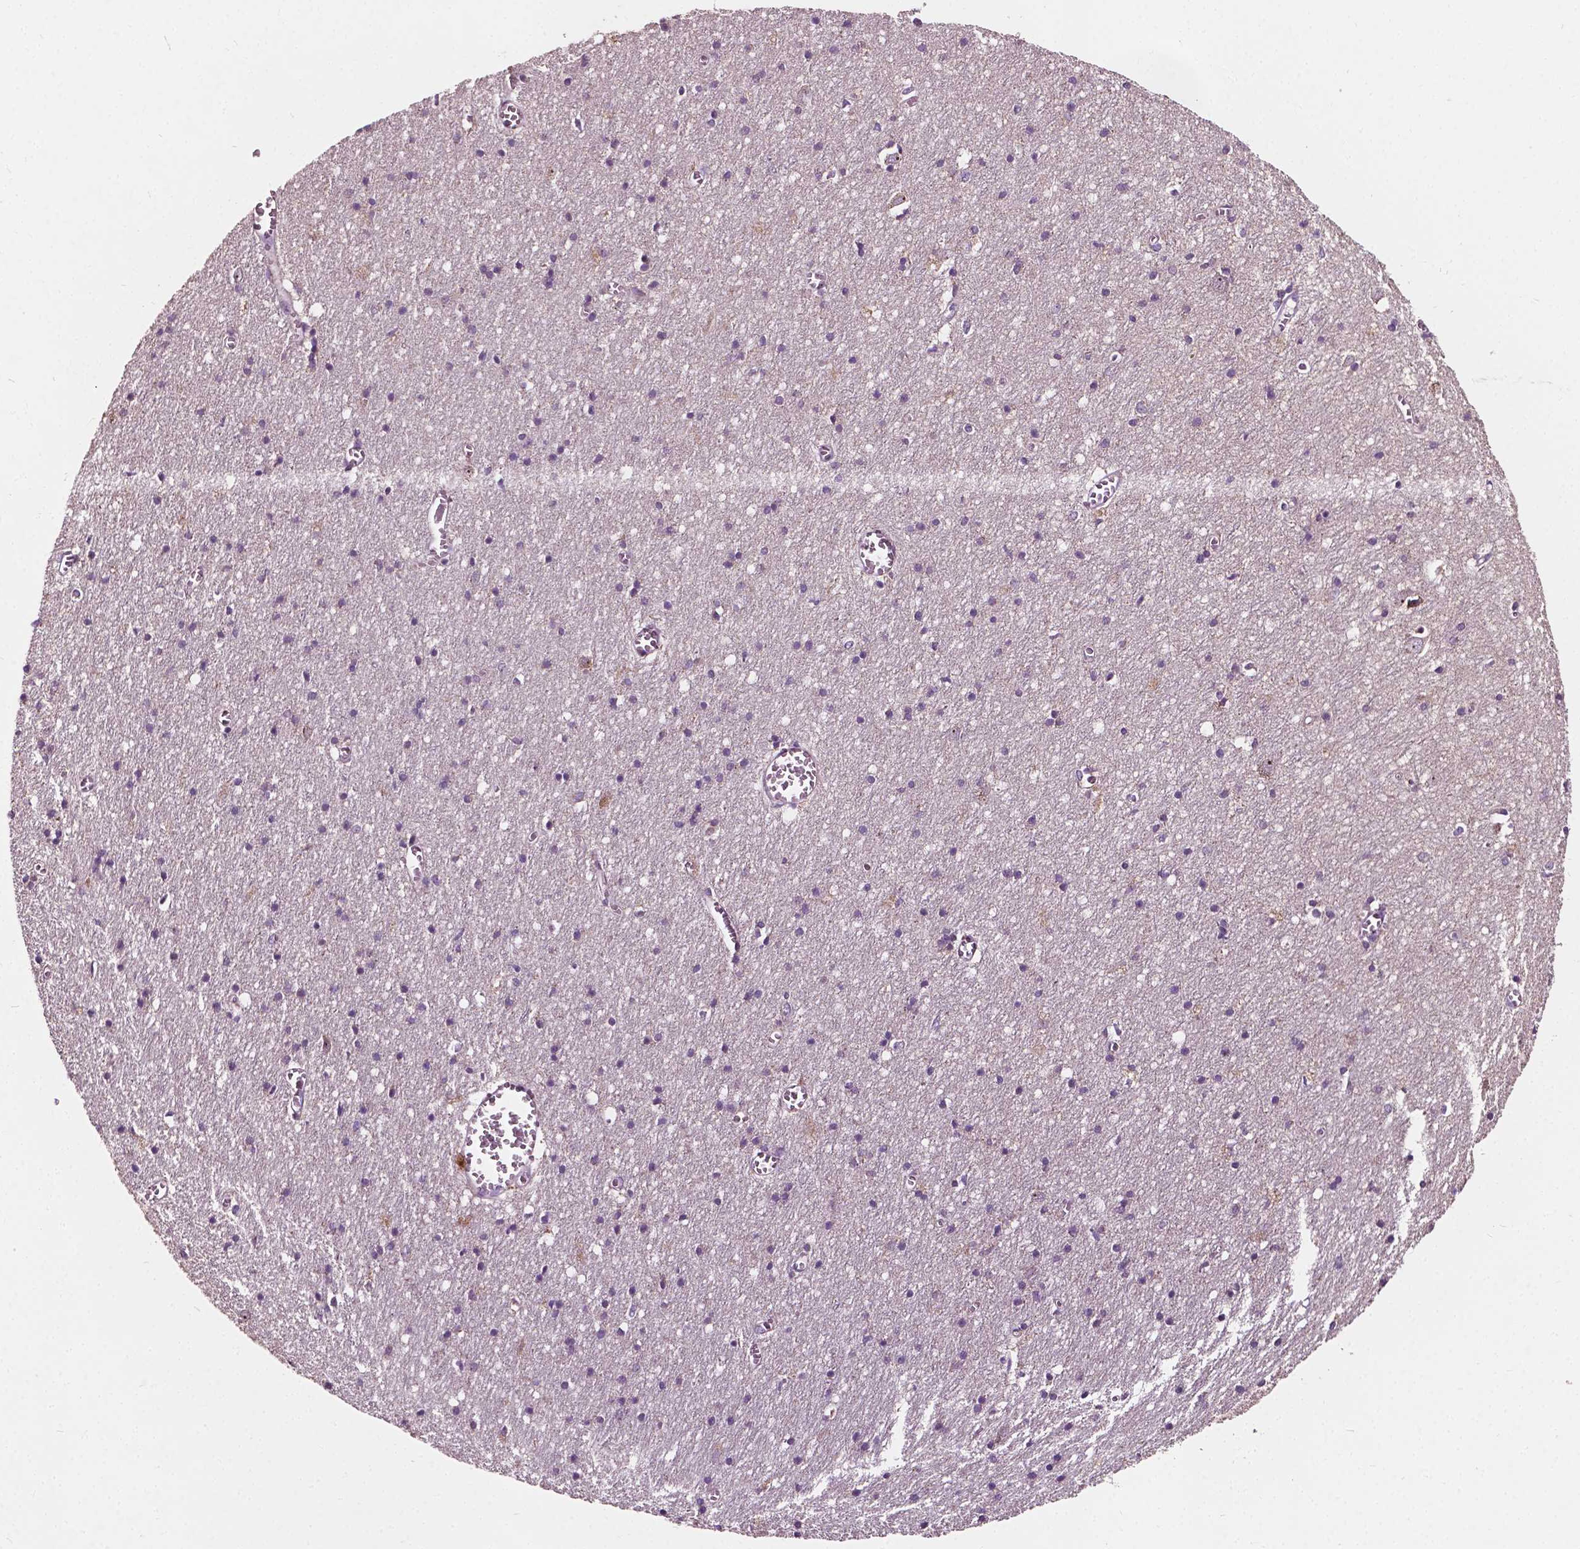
{"staining": {"intensity": "negative", "quantity": "none", "location": "none"}, "tissue": "cerebral cortex", "cell_type": "Endothelial cells", "image_type": "normal", "snomed": [{"axis": "morphology", "description": "Normal tissue, NOS"}, {"axis": "topography", "description": "Cerebral cortex"}], "caption": "The immunohistochemistry histopathology image has no significant expression in endothelial cells of cerebral cortex.", "gene": "ODF3L2", "patient": {"sex": "male", "age": 70}}